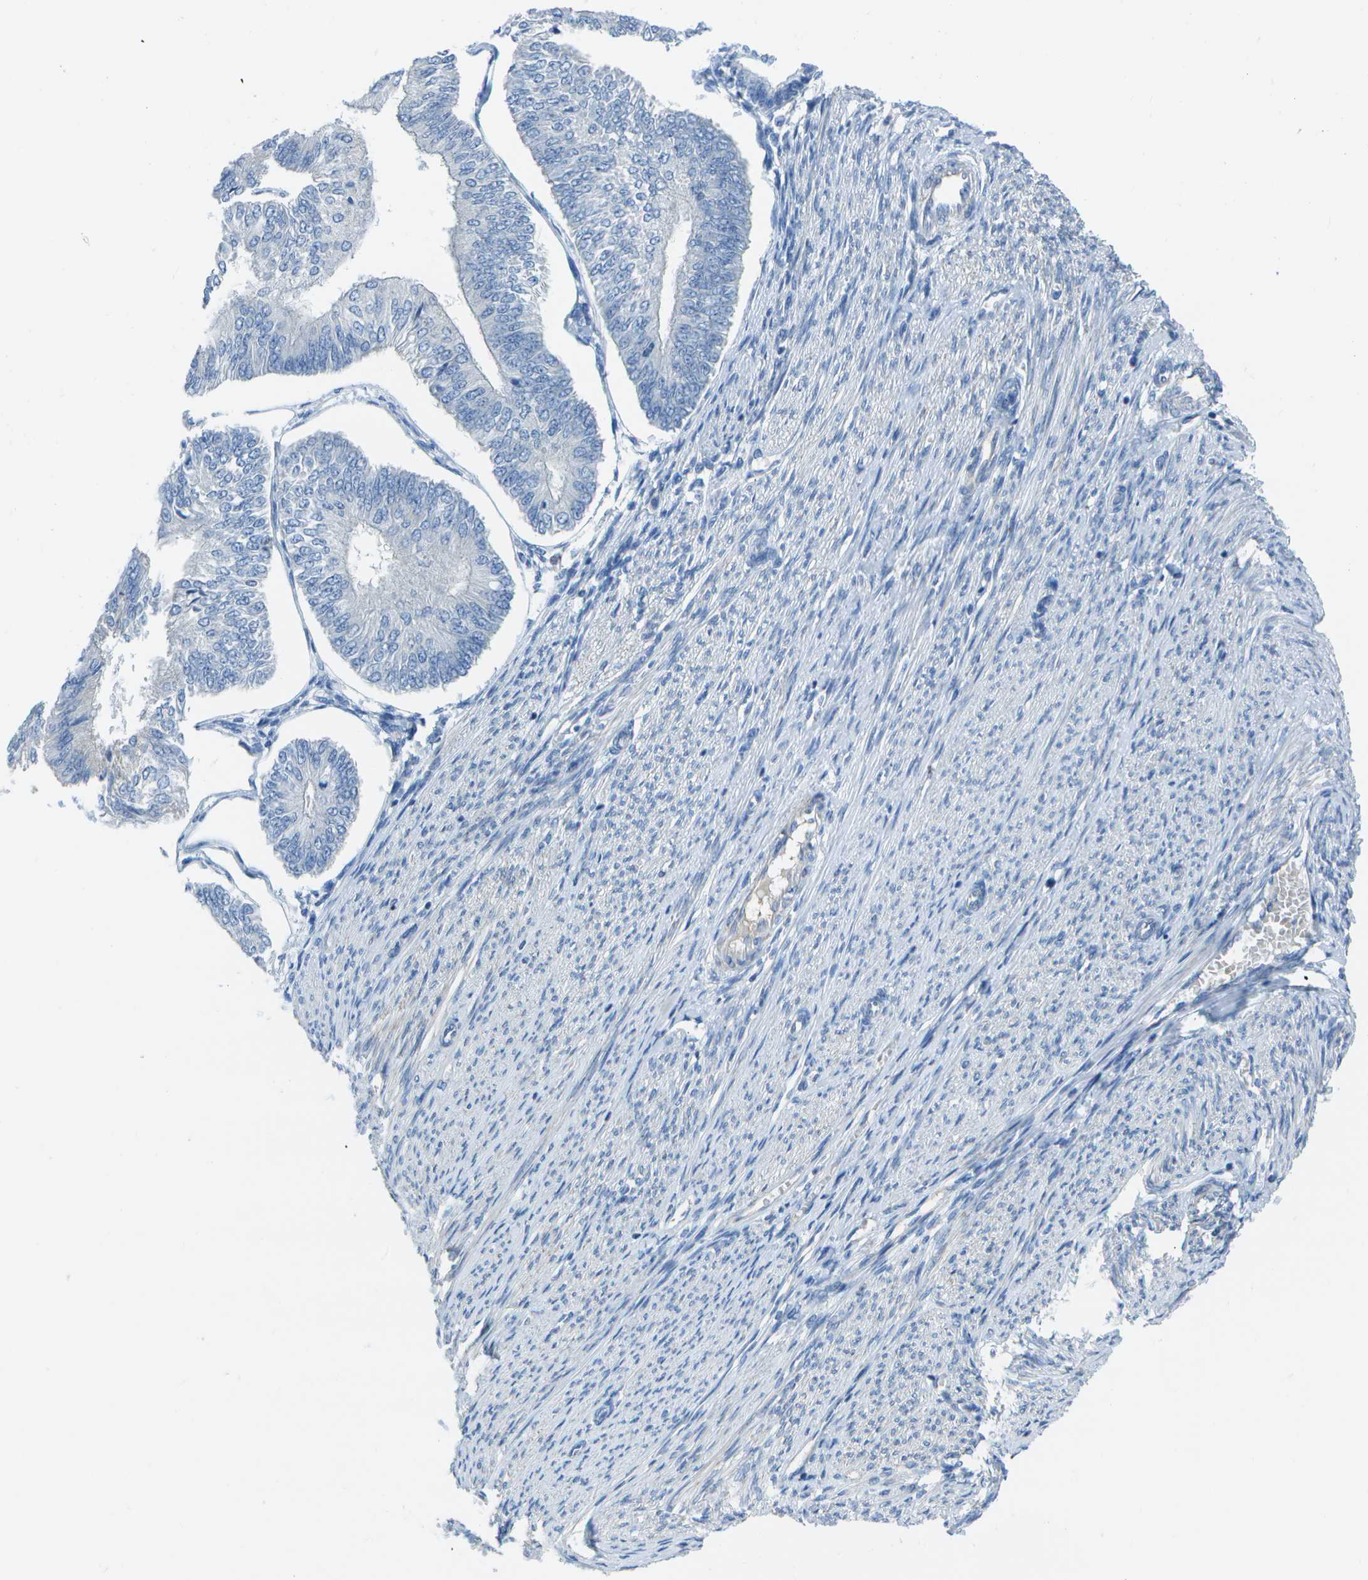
{"staining": {"intensity": "negative", "quantity": "none", "location": "none"}, "tissue": "endometrial cancer", "cell_type": "Tumor cells", "image_type": "cancer", "snomed": [{"axis": "morphology", "description": "Adenocarcinoma, NOS"}, {"axis": "topography", "description": "Endometrium"}], "caption": "Immunohistochemical staining of human endometrial adenocarcinoma exhibits no significant positivity in tumor cells.", "gene": "DCT", "patient": {"sex": "female", "age": 58}}